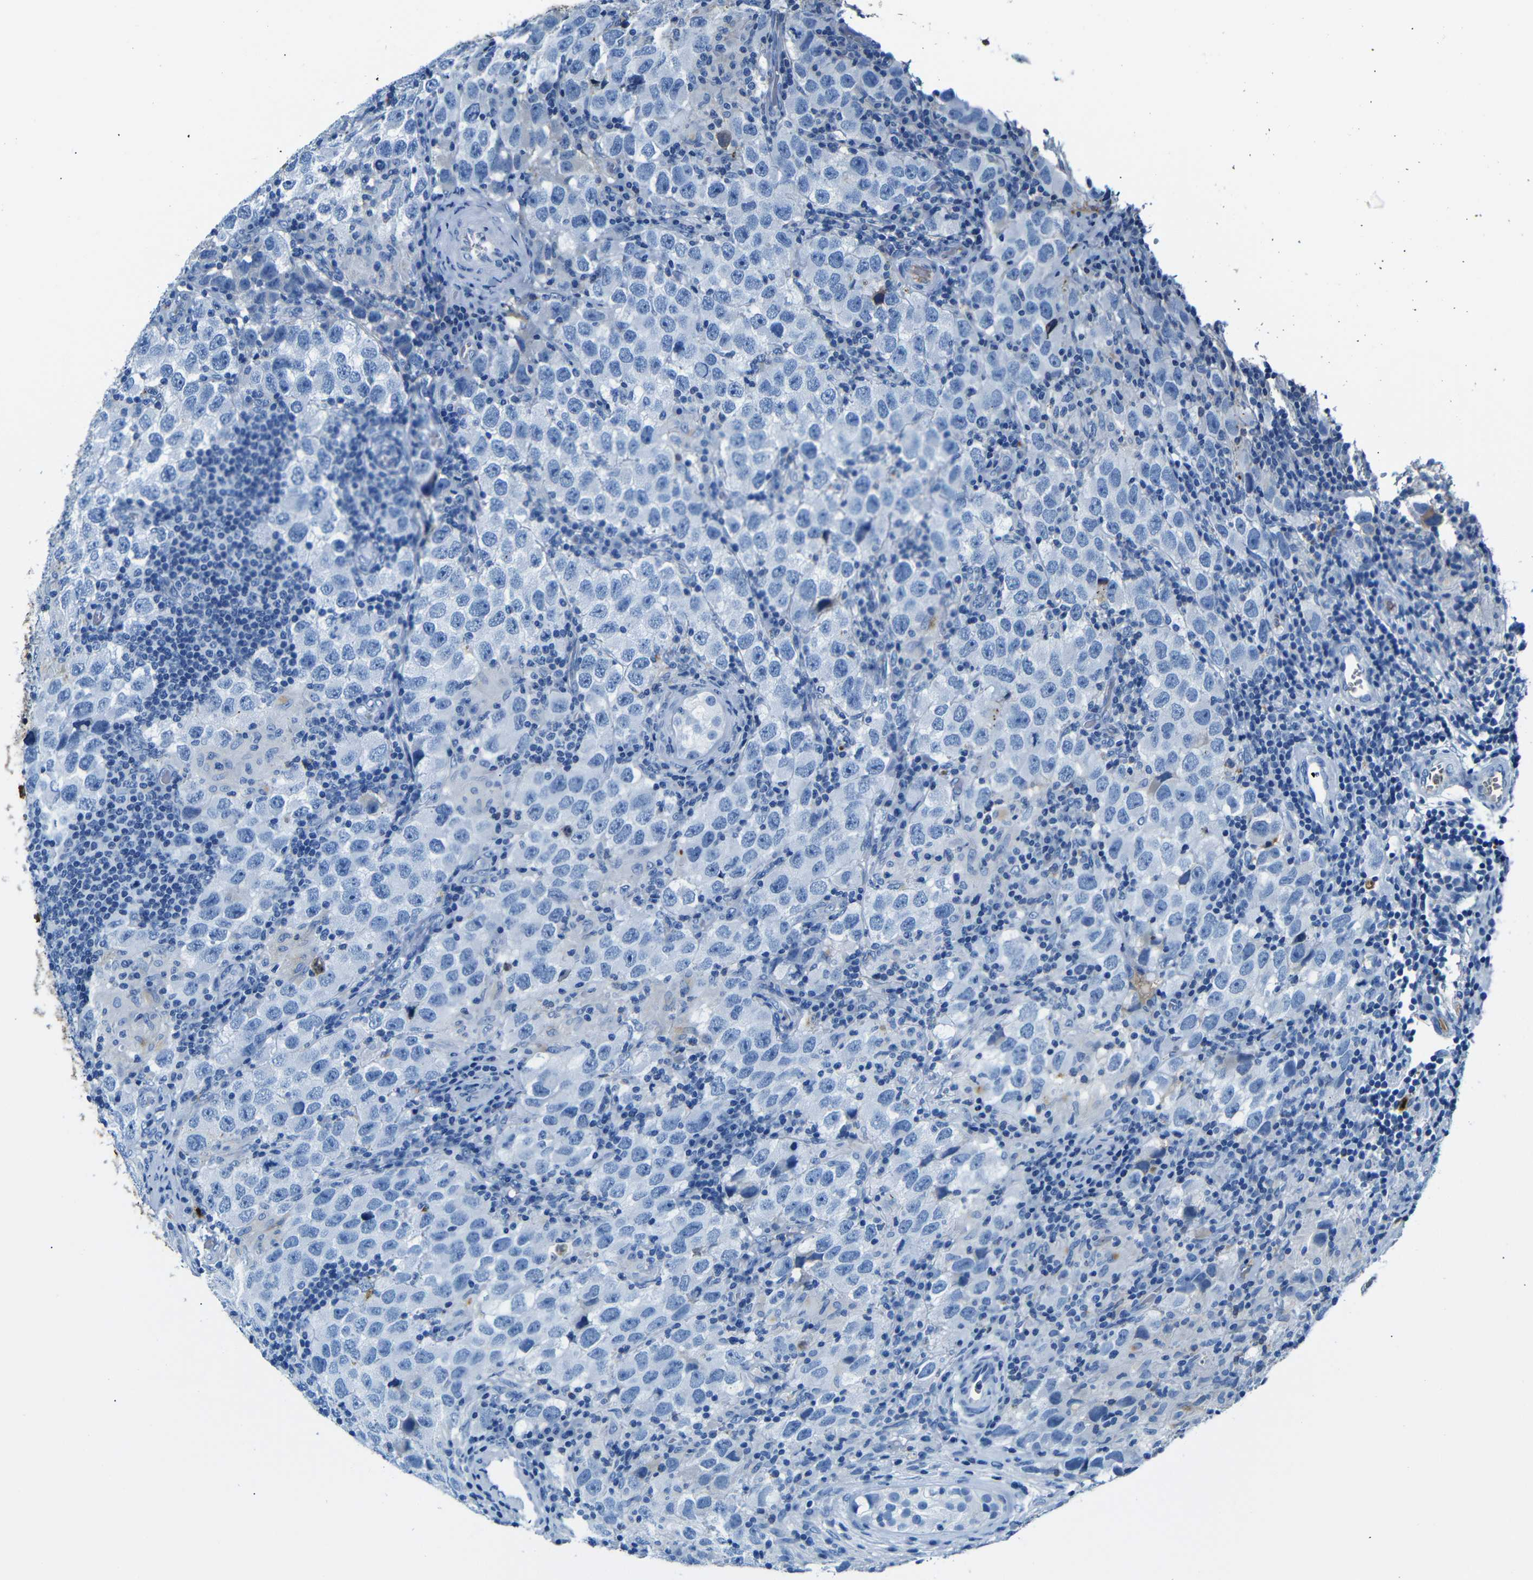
{"staining": {"intensity": "negative", "quantity": "none", "location": "none"}, "tissue": "testis cancer", "cell_type": "Tumor cells", "image_type": "cancer", "snomed": [{"axis": "morphology", "description": "Carcinoma, Embryonal, NOS"}, {"axis": "topography", "description": "Testis"}], "caption": "The micrograph displays no significant expression in tumor cells of testis embryonal carcinoma.", "gene": "SERPINA1", "patient": {"sex": "male", "age": 21}}